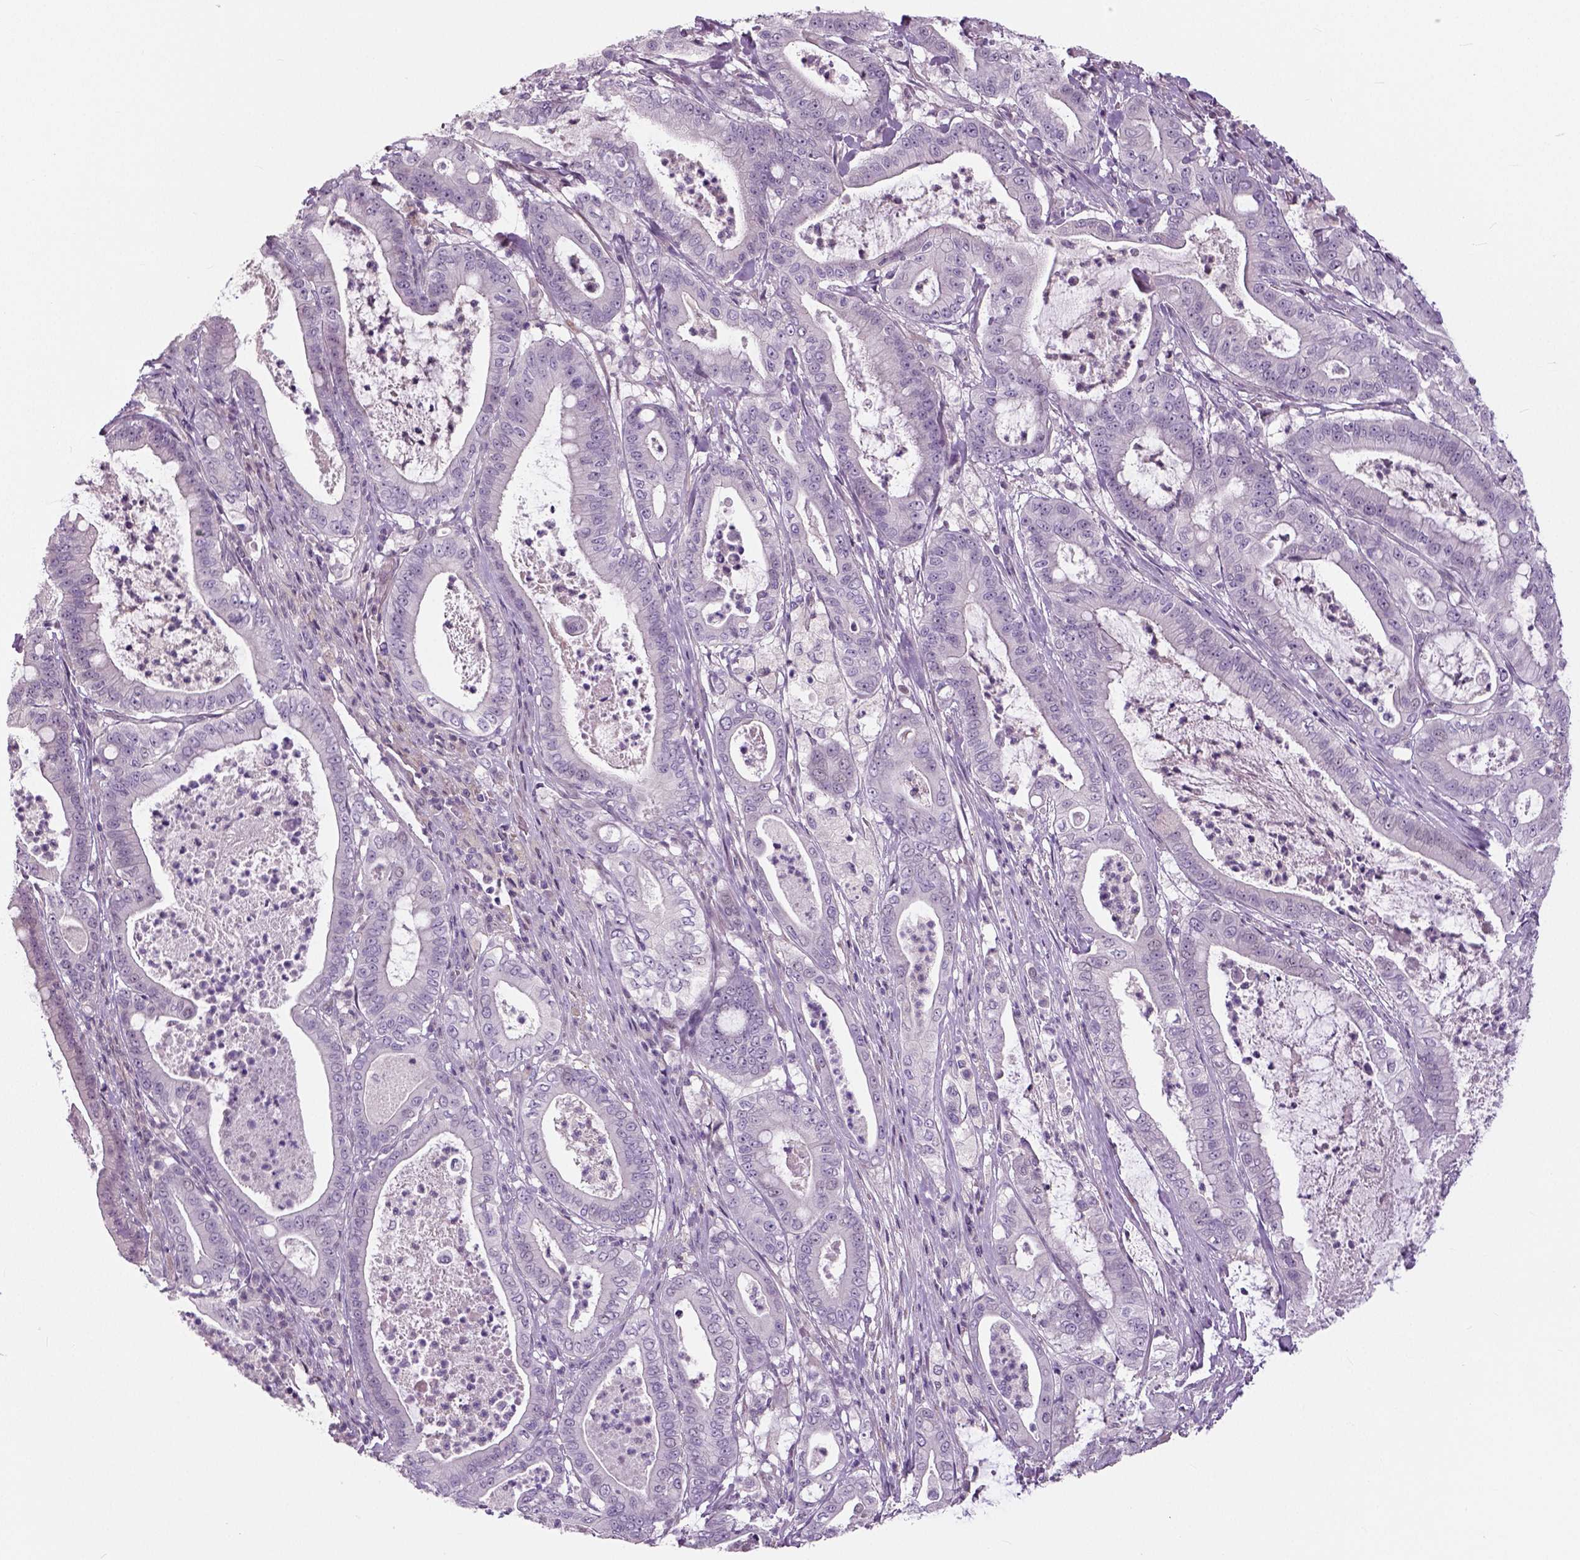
{"staining": {"intensity": "negative", "quantity": "none", "location": "none"}, "tissue": "pancreatic cancer", "cell_type": "Tumor cells", "image_type": "cancer", "snomed": [{"axis": "morphology", "description": "Adenocarcinoma, NOS"}, {"axis": "topography", "description": "Pancreas"}], "caption": "Protein analysis of pancreatic cancer (adenocarcinoma) demonstrates no significant expression in tumor cells. The staining was performed using DAB to visualize the protein expression in brown, while the nuclei were stained in blue with hematoxylin (Magnification: 20x).", "gene": "NECAB1", "patient": {"sex": "male", "age": 71}}